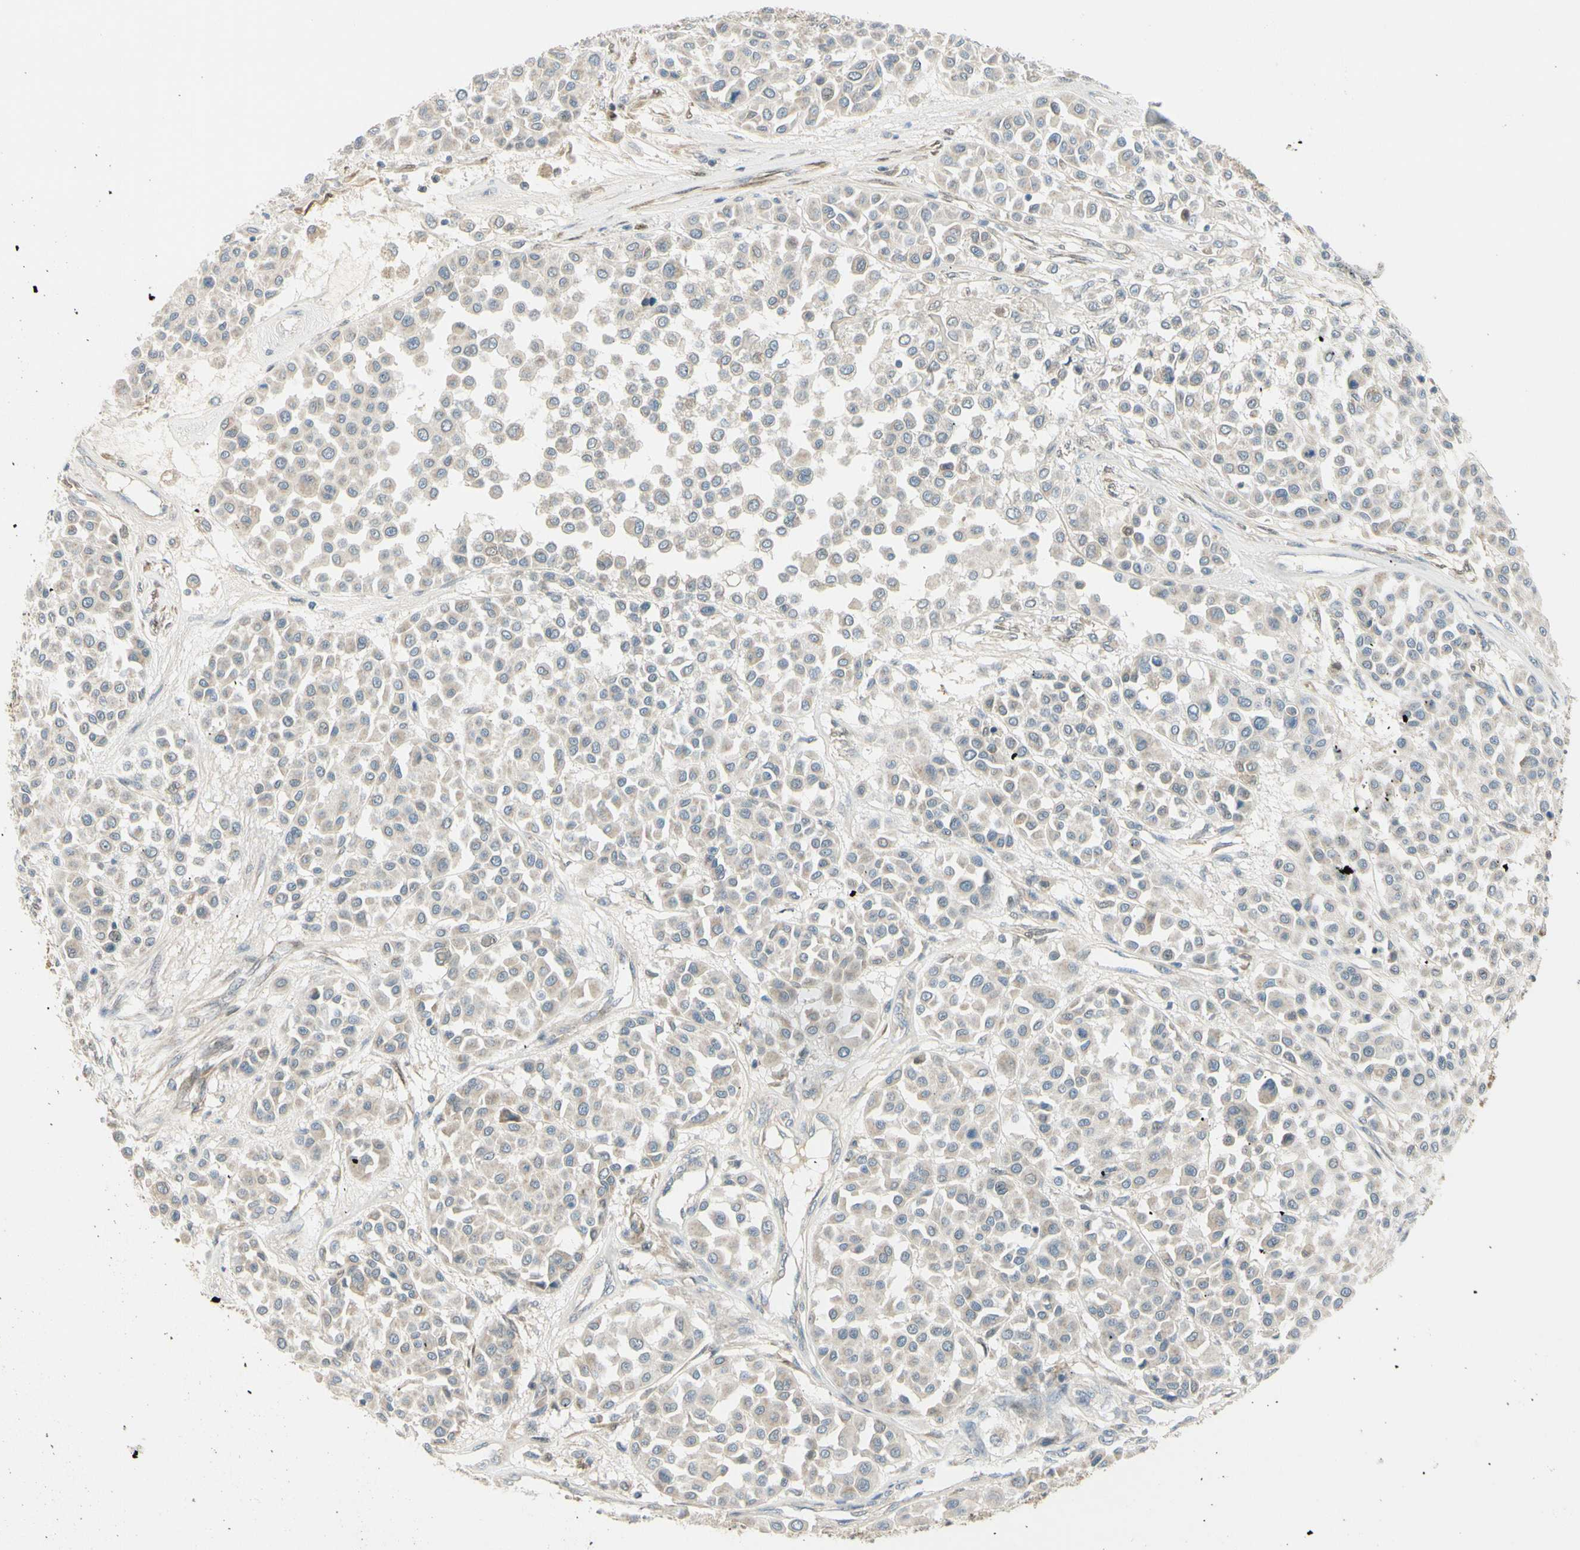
{"staining": {"intensity": "weak", "quantity": "25%-75%", "location": "none"}, "tissue": "melanoma", "cell_type": "Tumor cells", "image_type": "cancer", "snomed": [{"axis": "morphology", "description": "Malignant melanoma, Metastatic site"}, {"axis": "topography", "description": "Soft tissue"}], "caption": "Weak None staining for a protein is appreciated in approximately 25%-75% of tumor cells of melanoma using IHC.", "gene": "FHL2", "patient": {"sex": "male", "age": 41}}